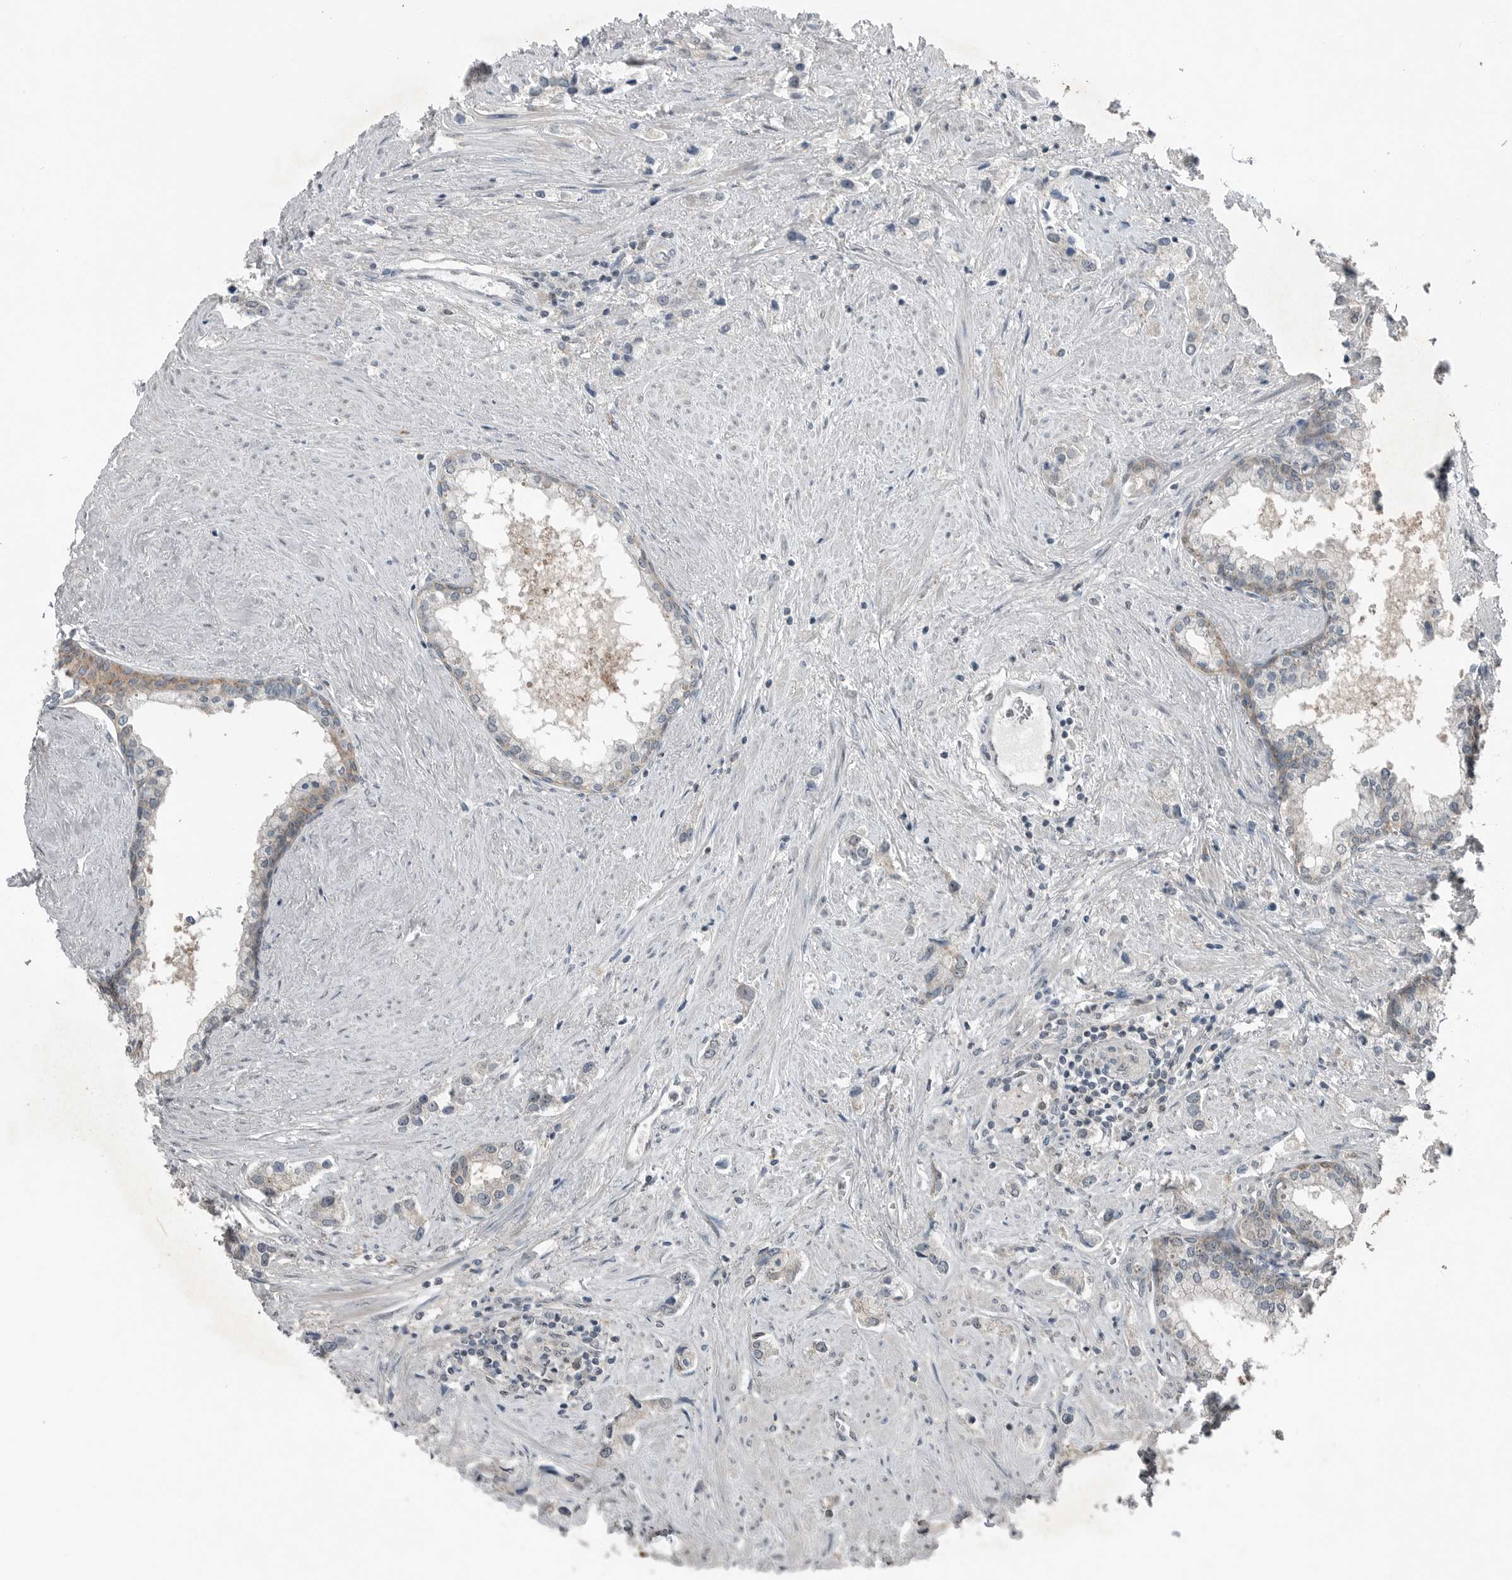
{"staining": {"intensity": "negative", "quantity": "none", "location": "none"}, "tissue": "prostate cancer", "cell_type": "Tumor cells", "image_type": "cancer", "snomed": [{"axis": "morphology", "description": "Adenocarcinoma, High grade"}, {"axis": "topography", "description": "Prostate"}], "caption": "Prostate high-grade adenocarcinoma stained for a protein using immunohistochemistry reveals no expression tumor cells.", "gene": "MFAP3L", "patient": {"sex": "male", "age": 66}}